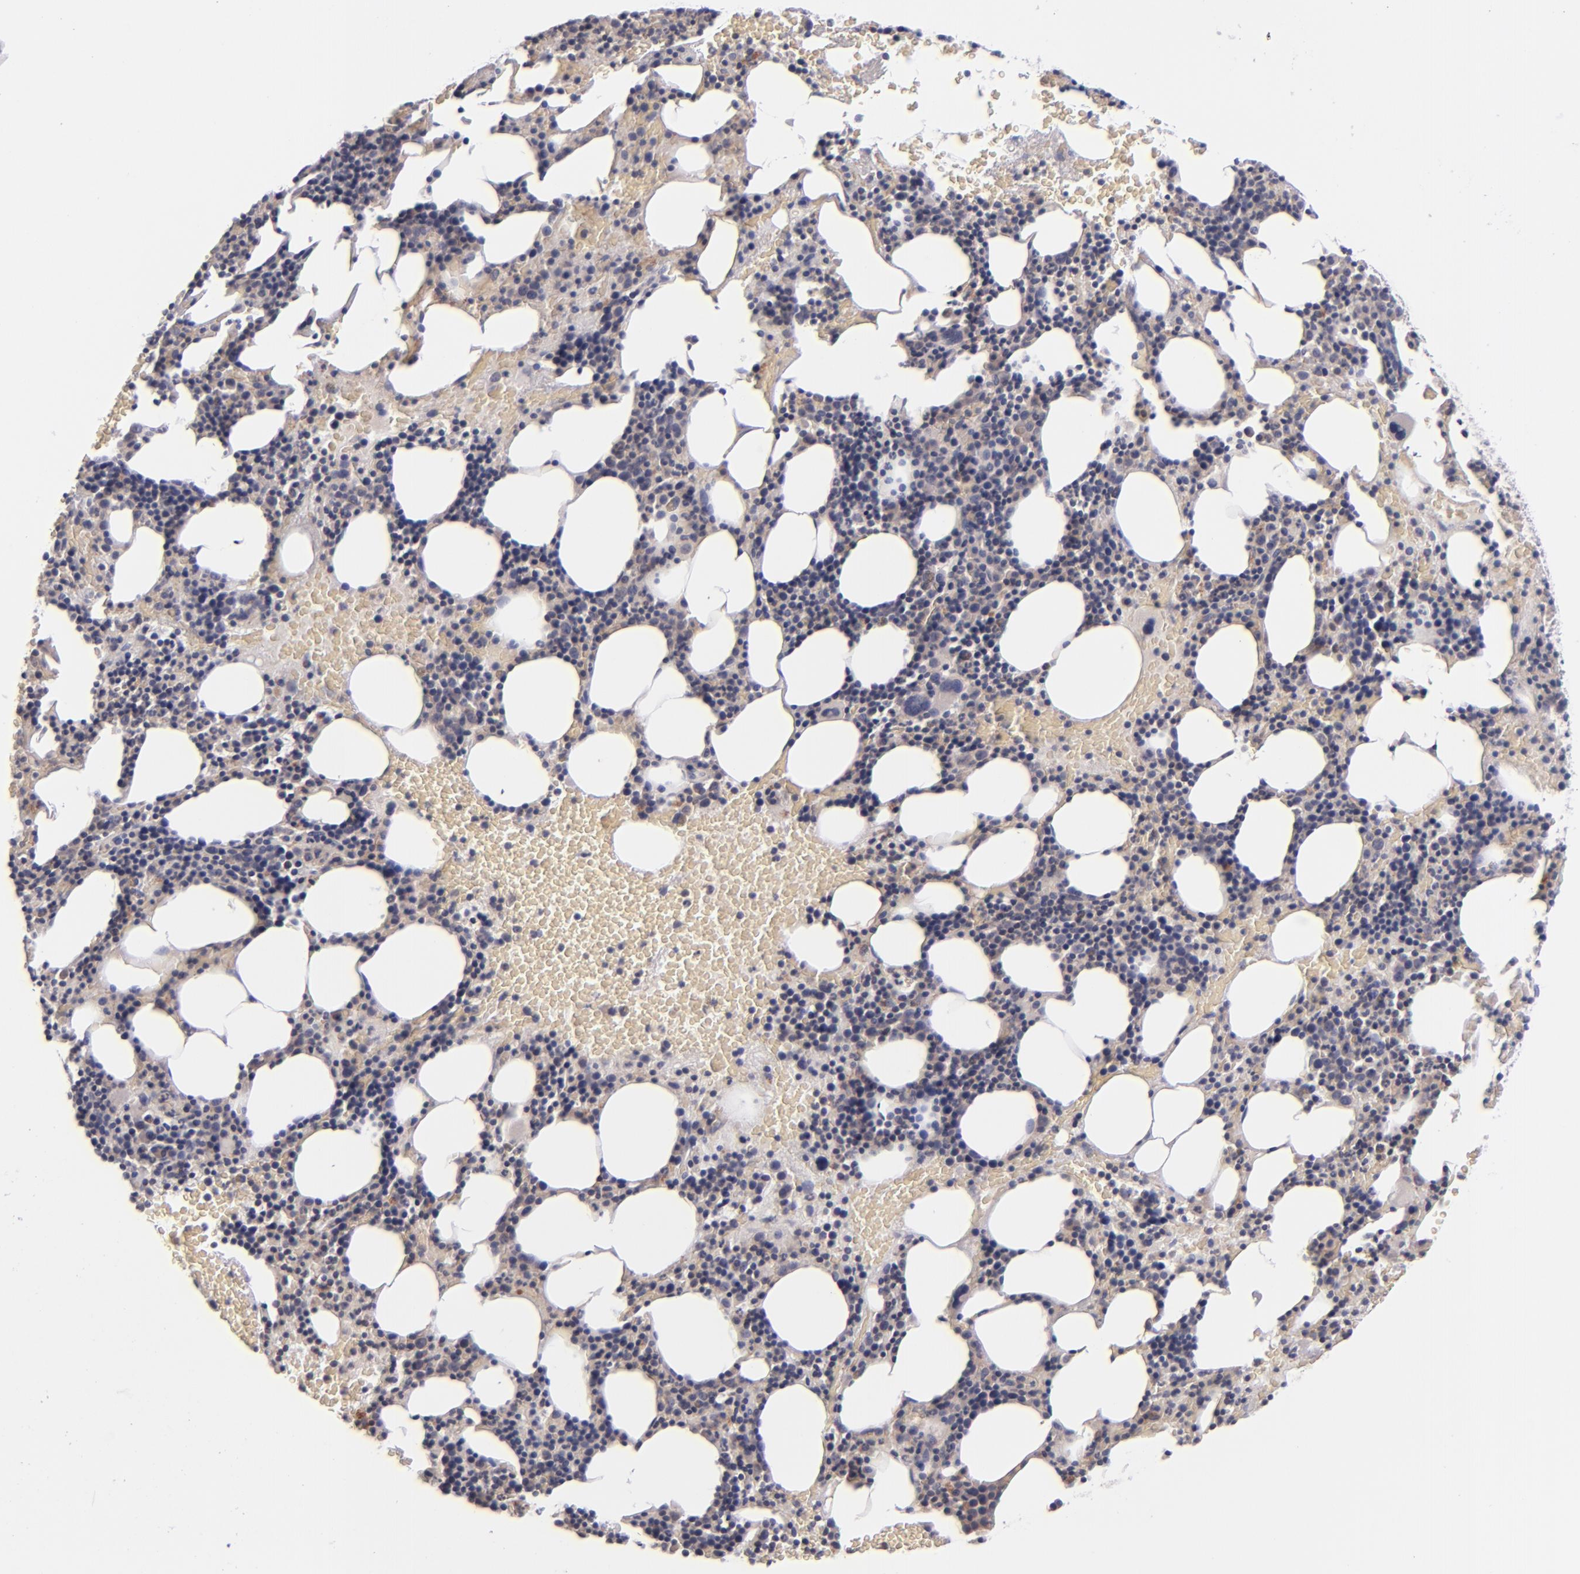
{"staining": {"intensity": "negative", "quantity": "none", "location": "none"}, "tissue": "bone marrow", "cell_type": "Hematopoietic cells", "image_type": "normal", "snomed": [{"axis": "morphology", "description": "Normal tissue, NOS"}, {"axis": "topography", "description": "Bone marrow"}], "caption": "Photomicrograph shows no protein expression in hematopoietic cells of normal bone marrow. (DAB (3,3'-diaminobenzidine) immunohistochemistry visualized using brightfield microscopy, high magnification).", "gene": "TSC2", "patient": {"sex": "male", "age": 86}}